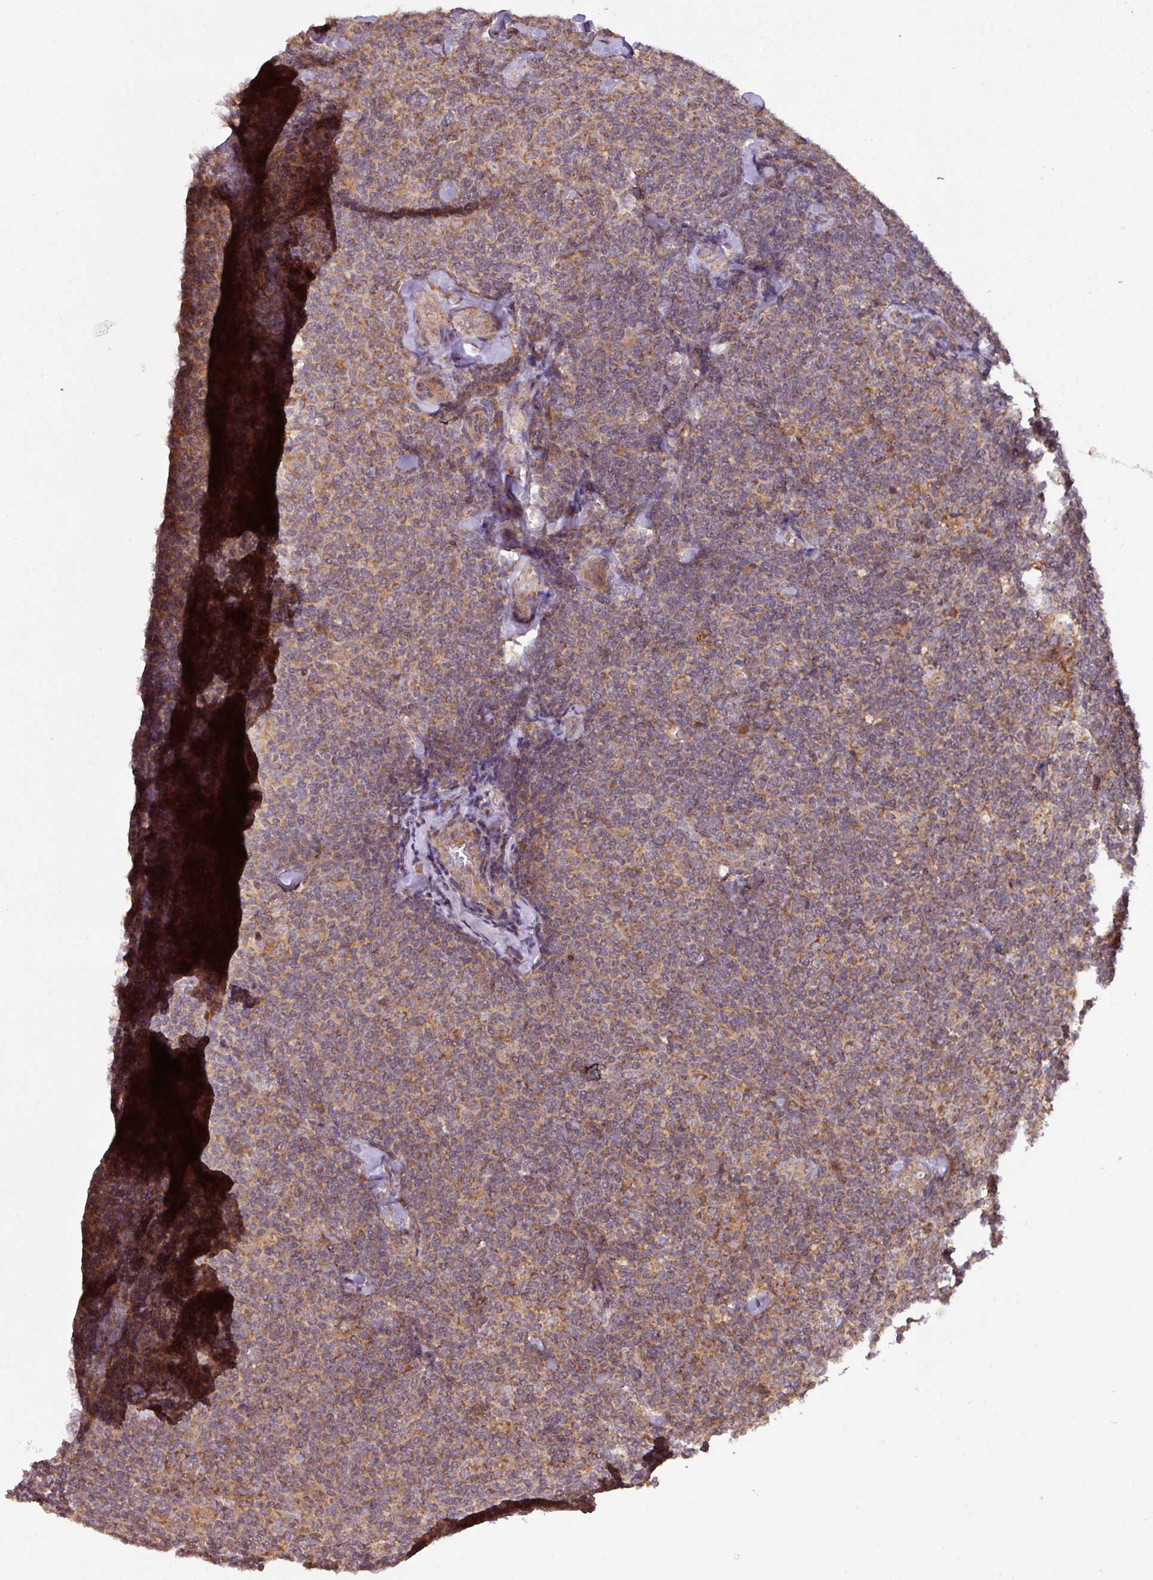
{"staining": {"intensity": "moderate", "quantity": ">75%", "location": "cytoplasmic/membranous"}, "tissue": "lymphoma", "cell_type": "Tumor cells", "image_type": "cancer", "snomed": [{"axis": "morphology", "description": "Malignant lymphoma, non-Hodgkin's type, Low grade"}, {"axis": "topography", "description": "Lymph node"}], "caption": "A micrograph of human low-grade malignant lymphoma, non-Hodgkin's type stained for a protein exhibits moderate cytoplasmic/membranous brown staining in tumor cells.", "gene": "MRRF", "patient": {"sex": "female", "age": 56}}